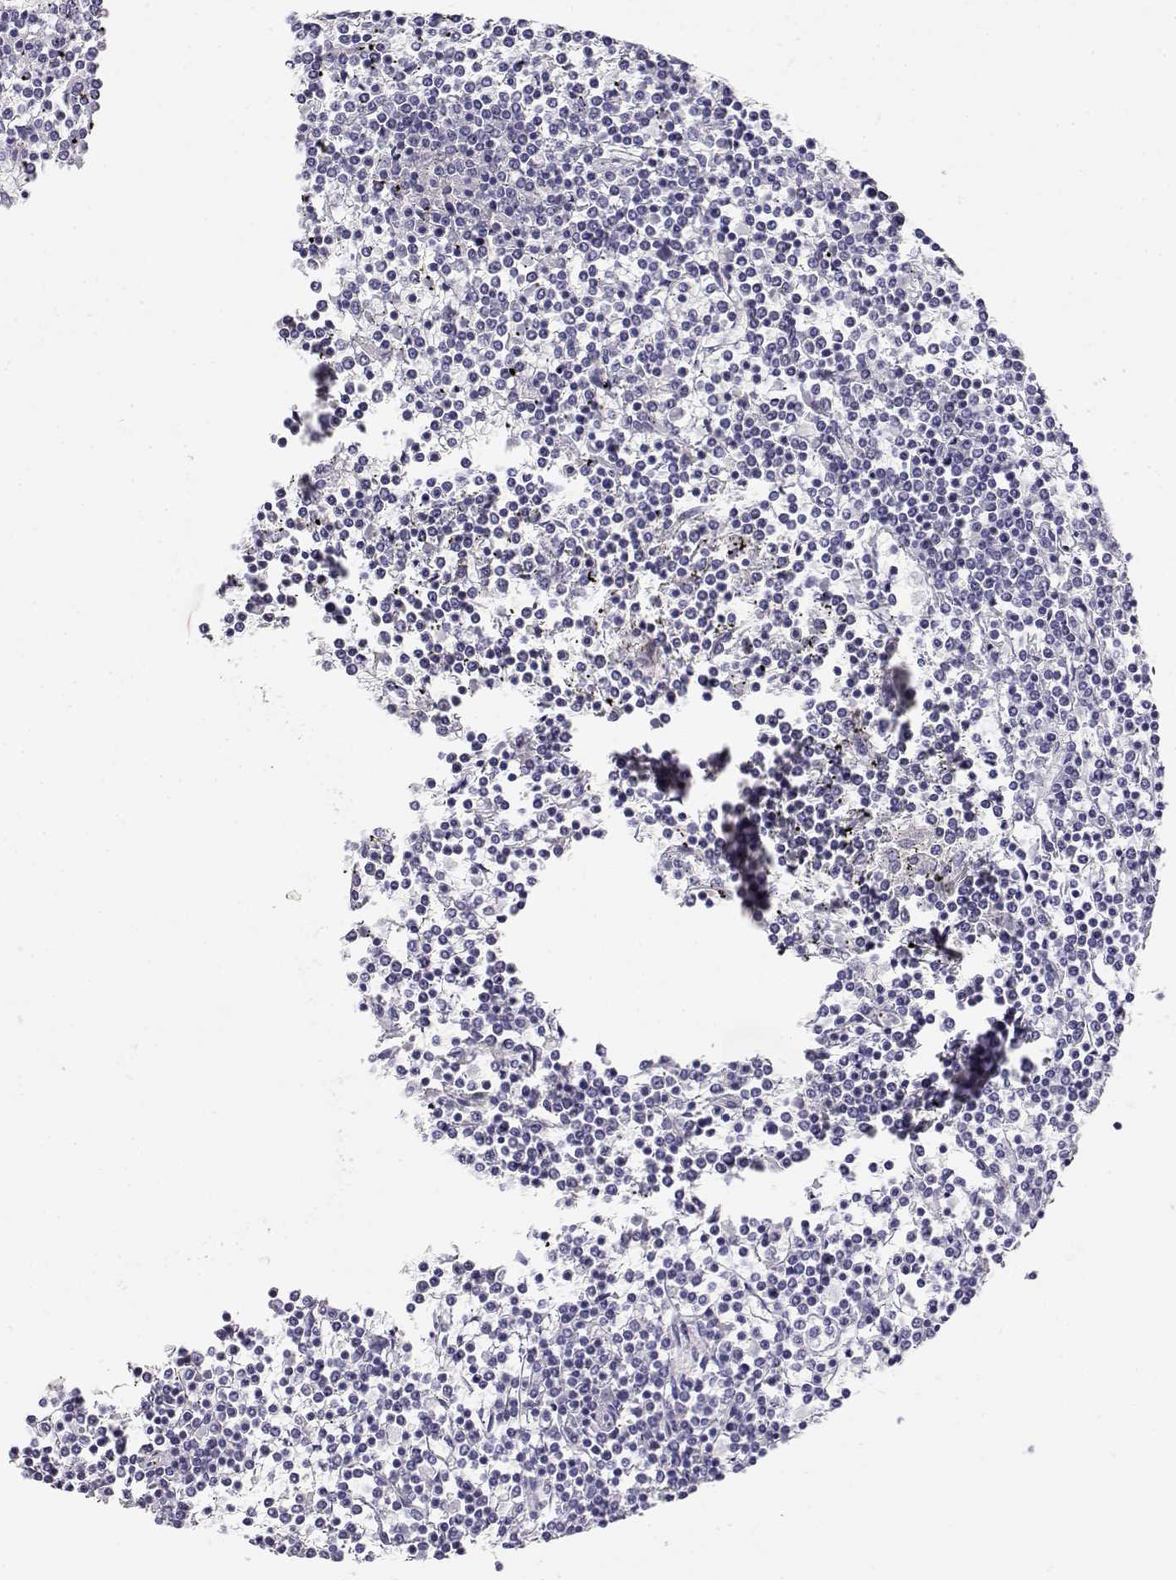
{"staining": {"intensity": "negative", "quantity": "none", "location": "none"}, "tissue": "lymphoma", "cell_type": "Tumor cells", "image_type": "cancer", "snomed": [{"axis": "morphology", "description": "Malignant lymphoma, non-Hodgkin's type, Low grade"}, {"axis": "topography", "description": "Spleen"}], "caption": "A histopathology image of malignant lymphoma, non-Hodgkin's type (low-grade) stained for a protein shows no brown staining in tumor cells.", "gene": "GPR174", "patient": {"sex": "female", "age": 19}}